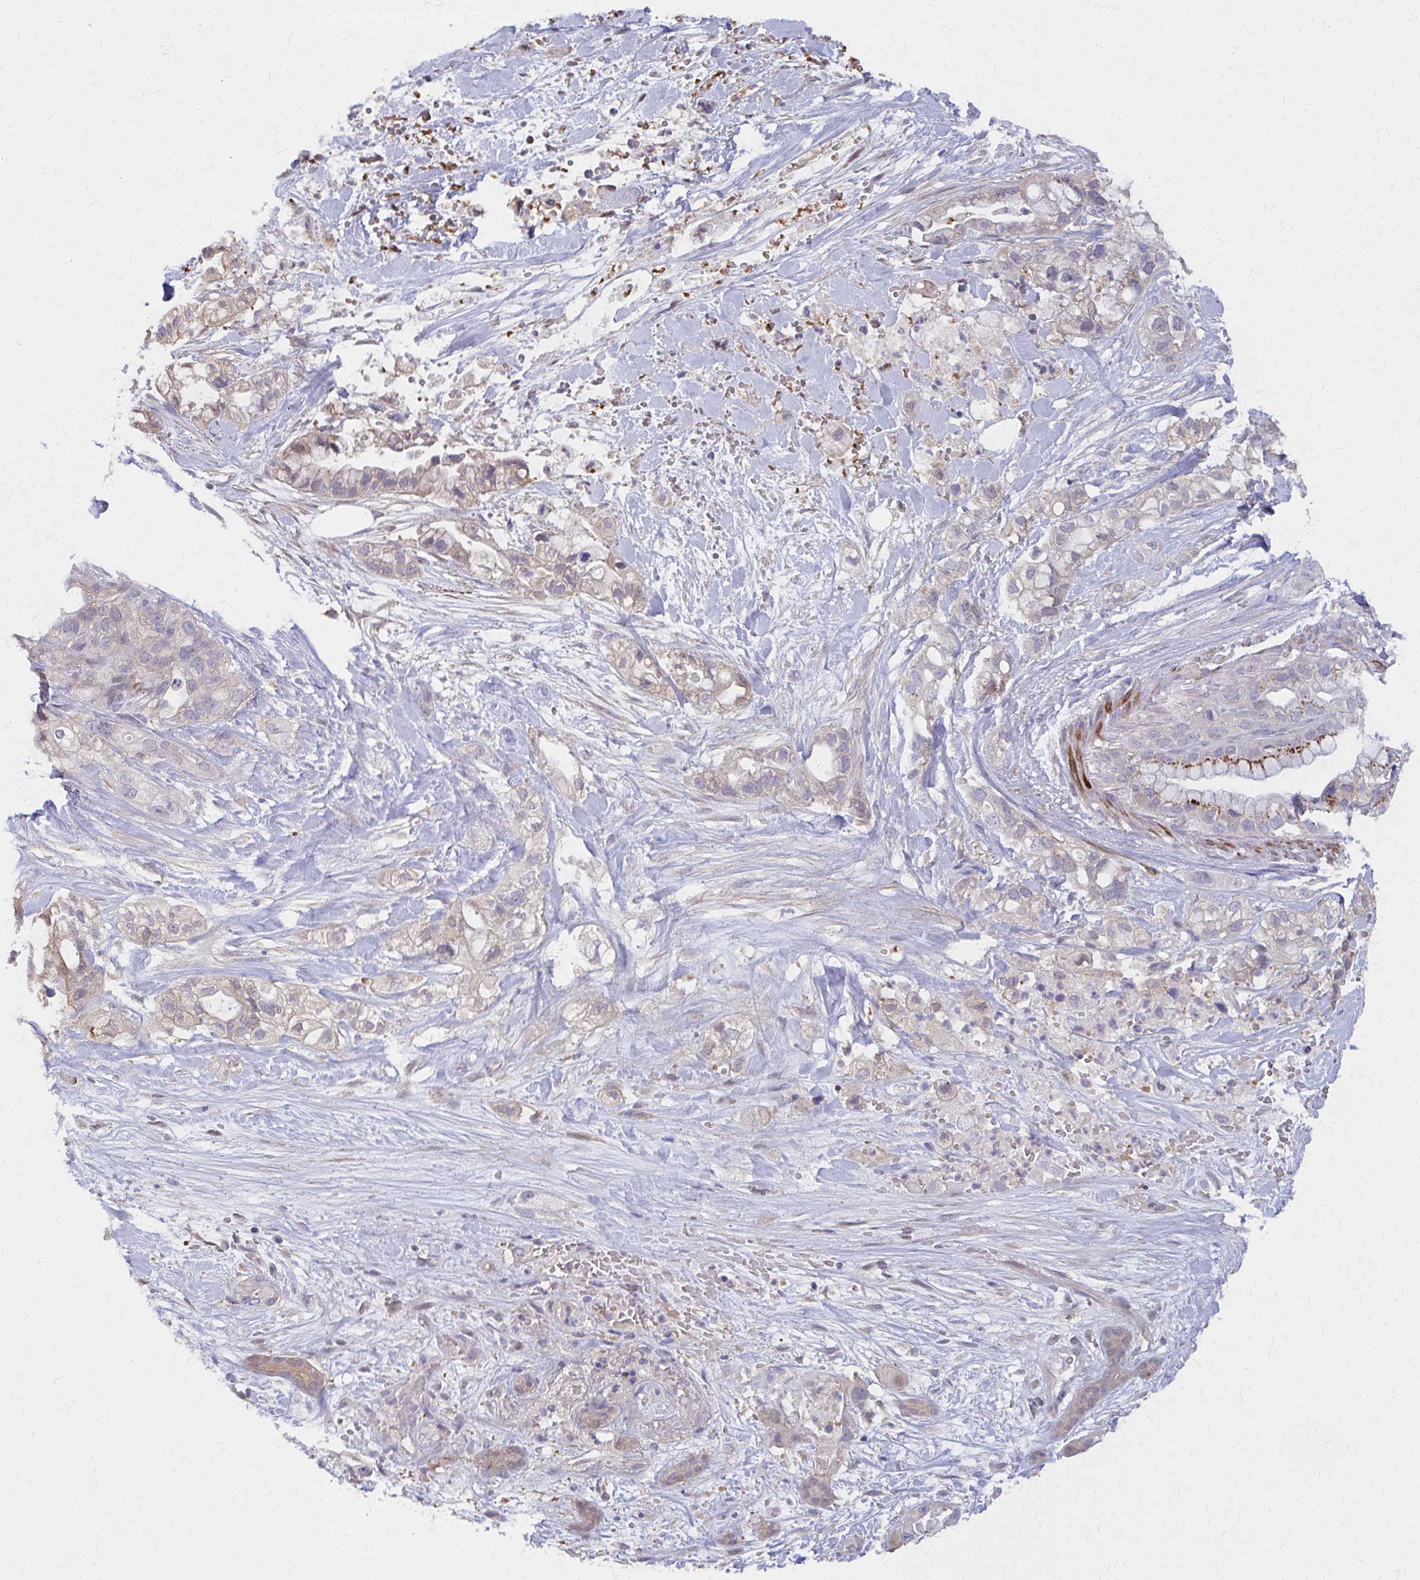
{"staining": {"intensity": "weak", "quantity": "<25%", "location": "cytoplasmic/membranous"}, "tissue": "pancreatic cancer", "cell_type": "Tumor cells", "image_type": "cancer", "snomed": [{"axis": "morphology", "description": "Adenocarcinoma, NOS"}, {"axis": "topography", "description": "Pancreas"}], "caption": "This is an immunohistochemistry (IHC) photomicrograph of human pancreatic adenocarcinoma. There is no expression in tumor cells.", "gene": "IFI44L", "patient": {"sex": "male", "age": 44}}